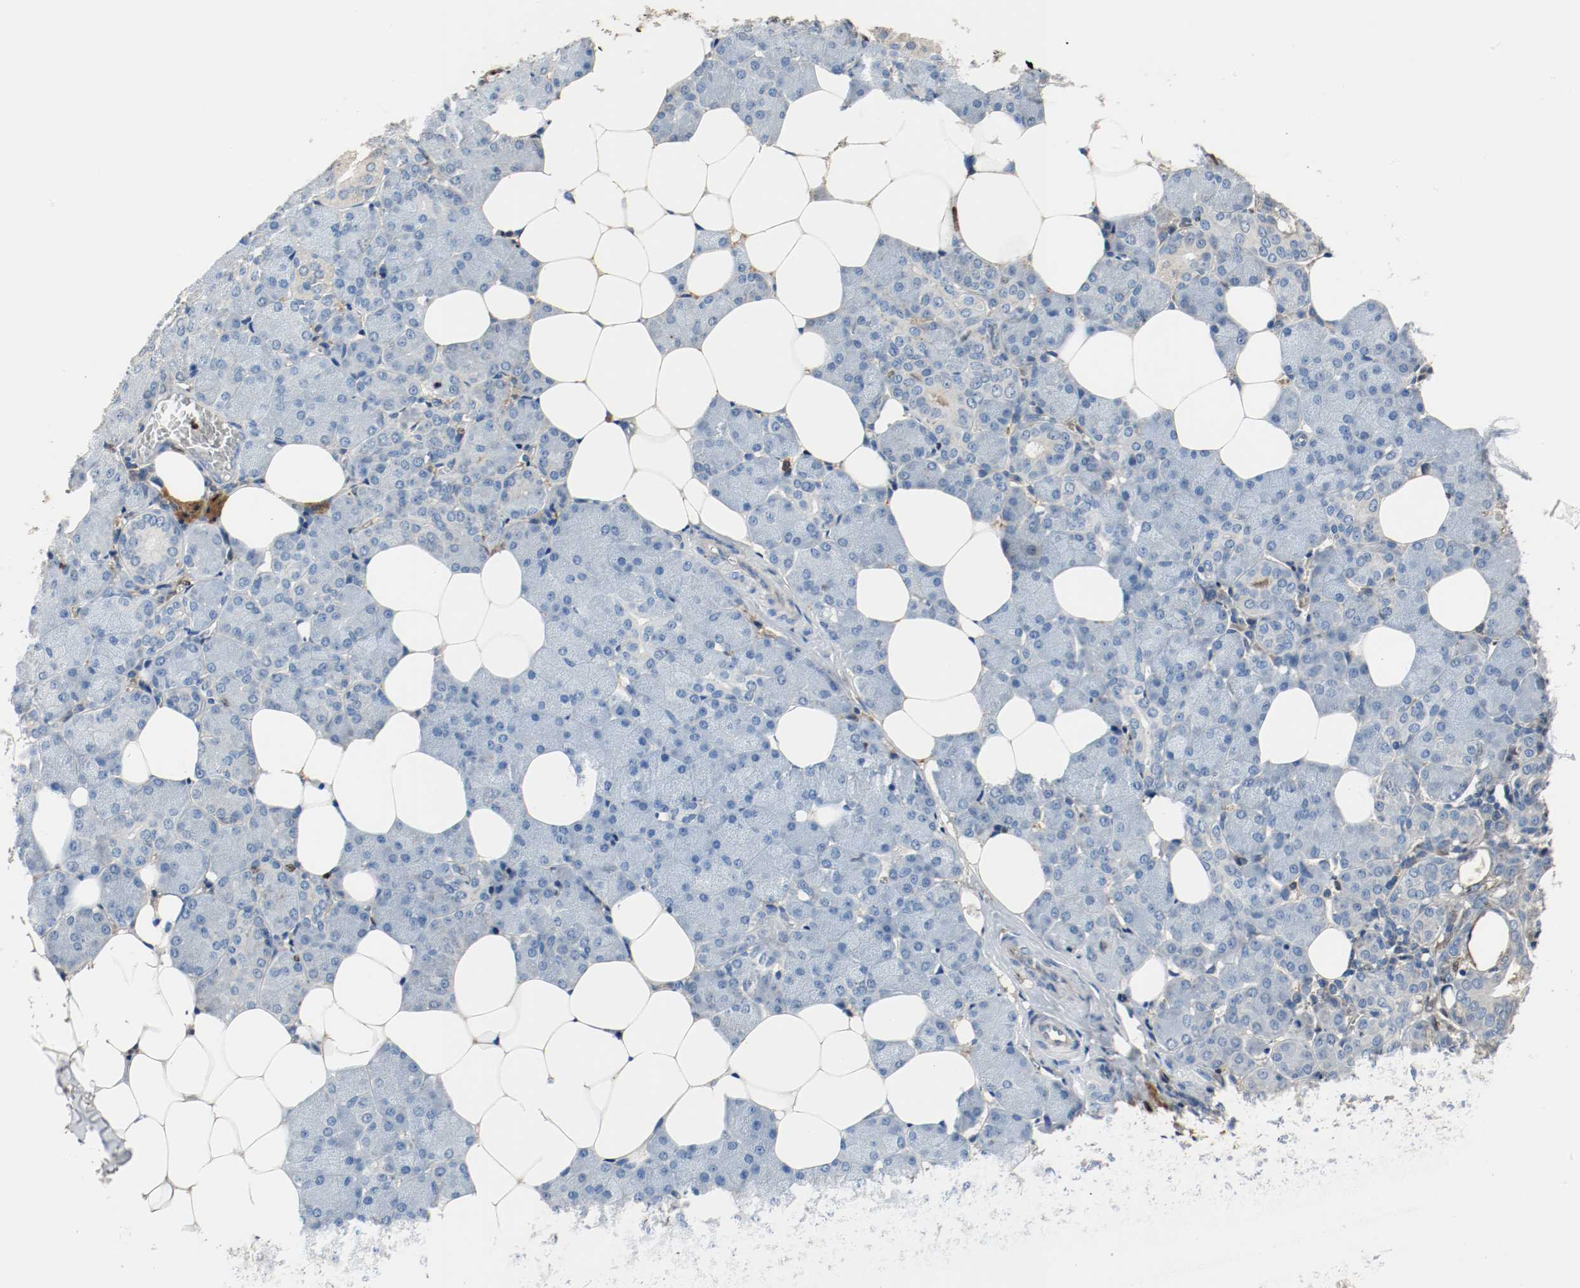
{"staining": {"intensity": "negative", "quantity": "none", "location": "none"}, "tissue": "salivary gland", "cell_type": "Glandular cells", "image_type": "normal", "snomed": [{"axis": "morphology", "description": "Normal tissue, NOS"}, {"axis": "morphology", "description": "Adenoma, NOS"}, {"axis": "topography", "description": "Salivary gland"}], "caption": "IHC micrograph of unremarkable salivary gland: human salivary gland stained with DAB shows no significant protein staining in glandular cells.", "gene": "BLK", "patient": {"sex": "female", "age": 32}}